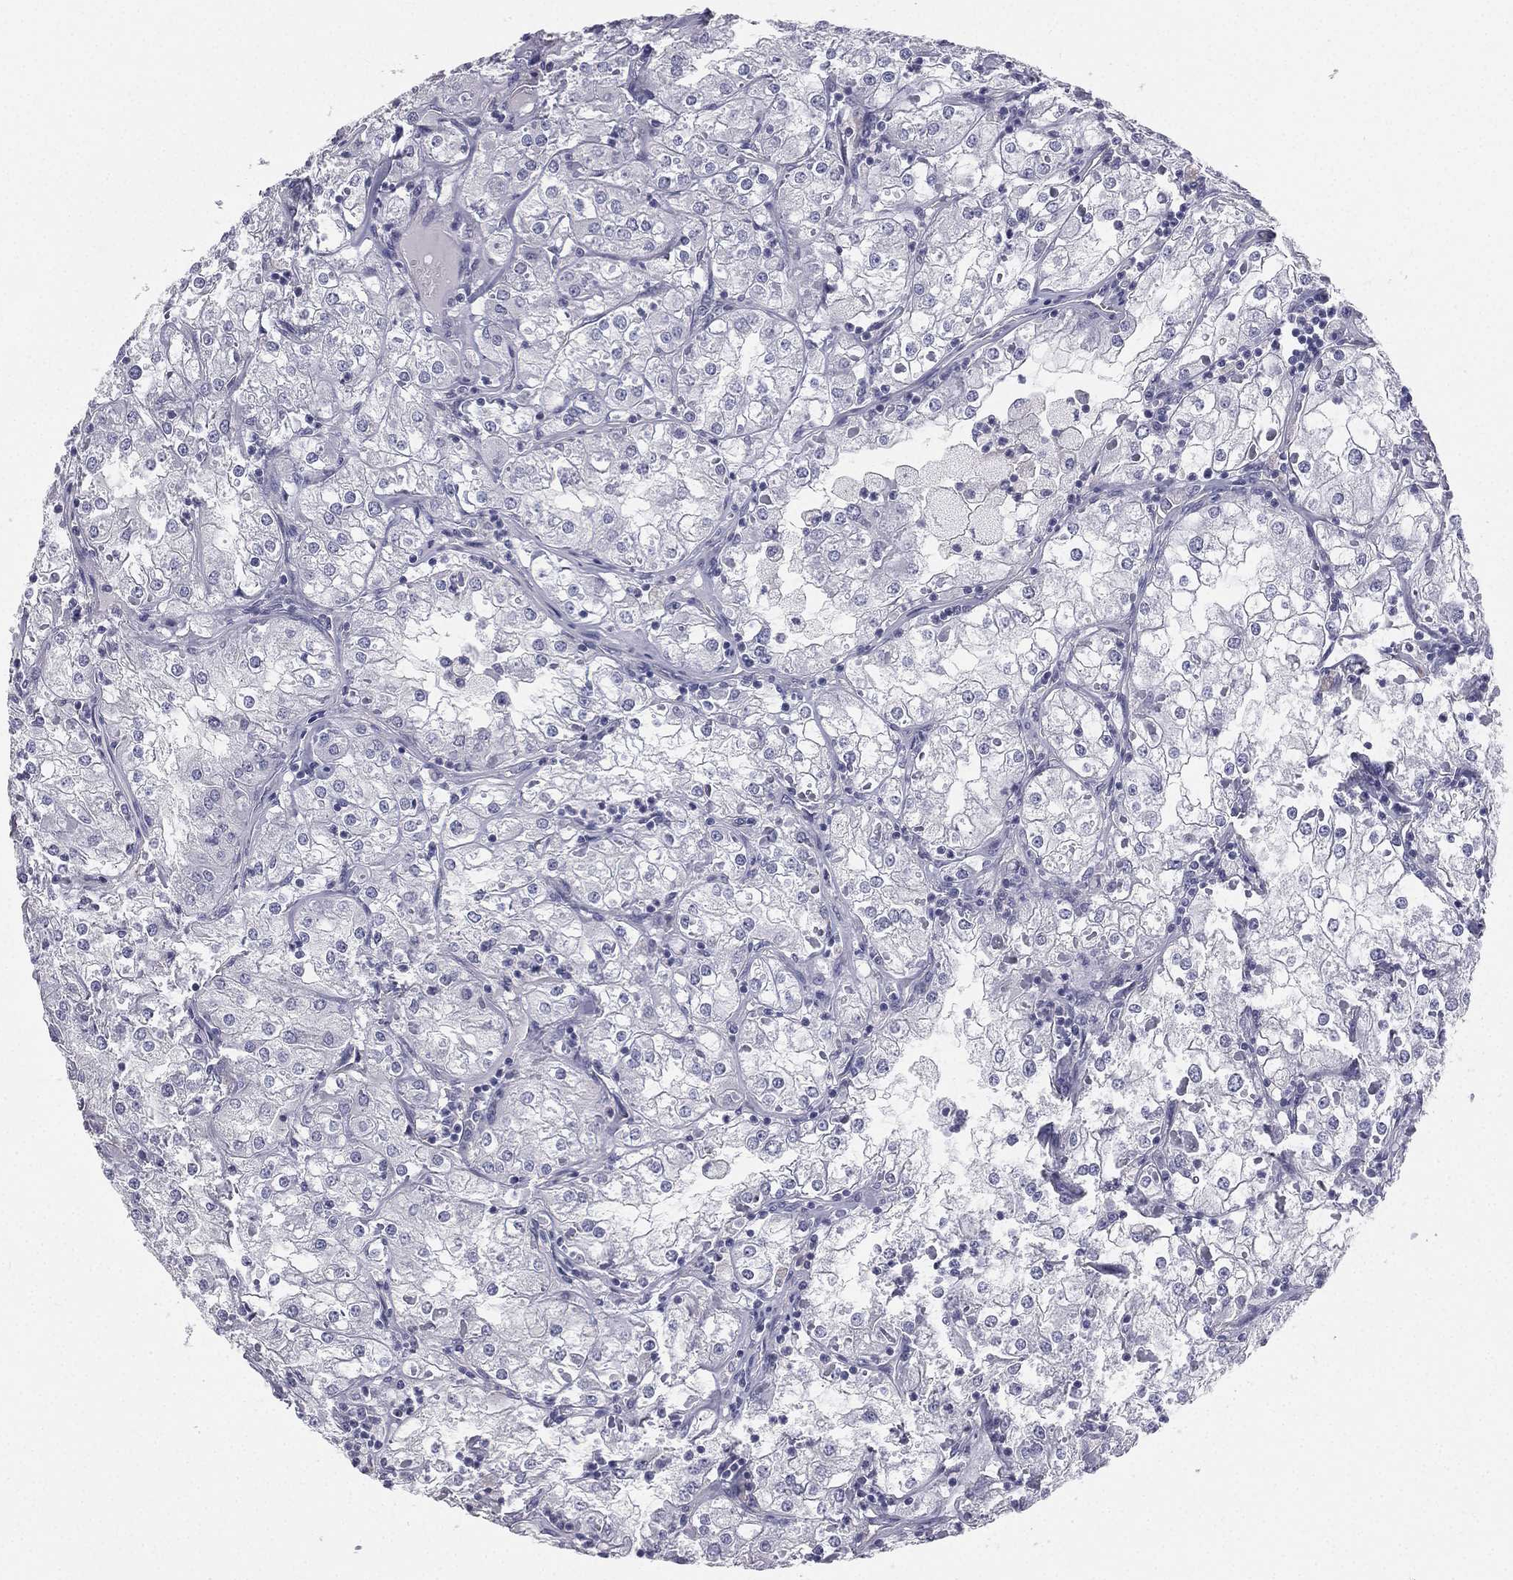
{"staining": {"intensity": "negative", "quantity": "none", "location": "none"}, "tissue": "renal cancer", "cell_type": "Tumor cells", "image_type": "cancer", "snomed": [{"axis": "morphology", "description": "Adenocarcinoma, NOS"}, {"axis": "topography", "description": "Kidney"}], "caption": "A micrograph of renal adenocarcinoma stained for a protein reveals no brown staining in tumor cells.", "gene": "MUC13", "patient": {"sex": "male", "age": 77}}